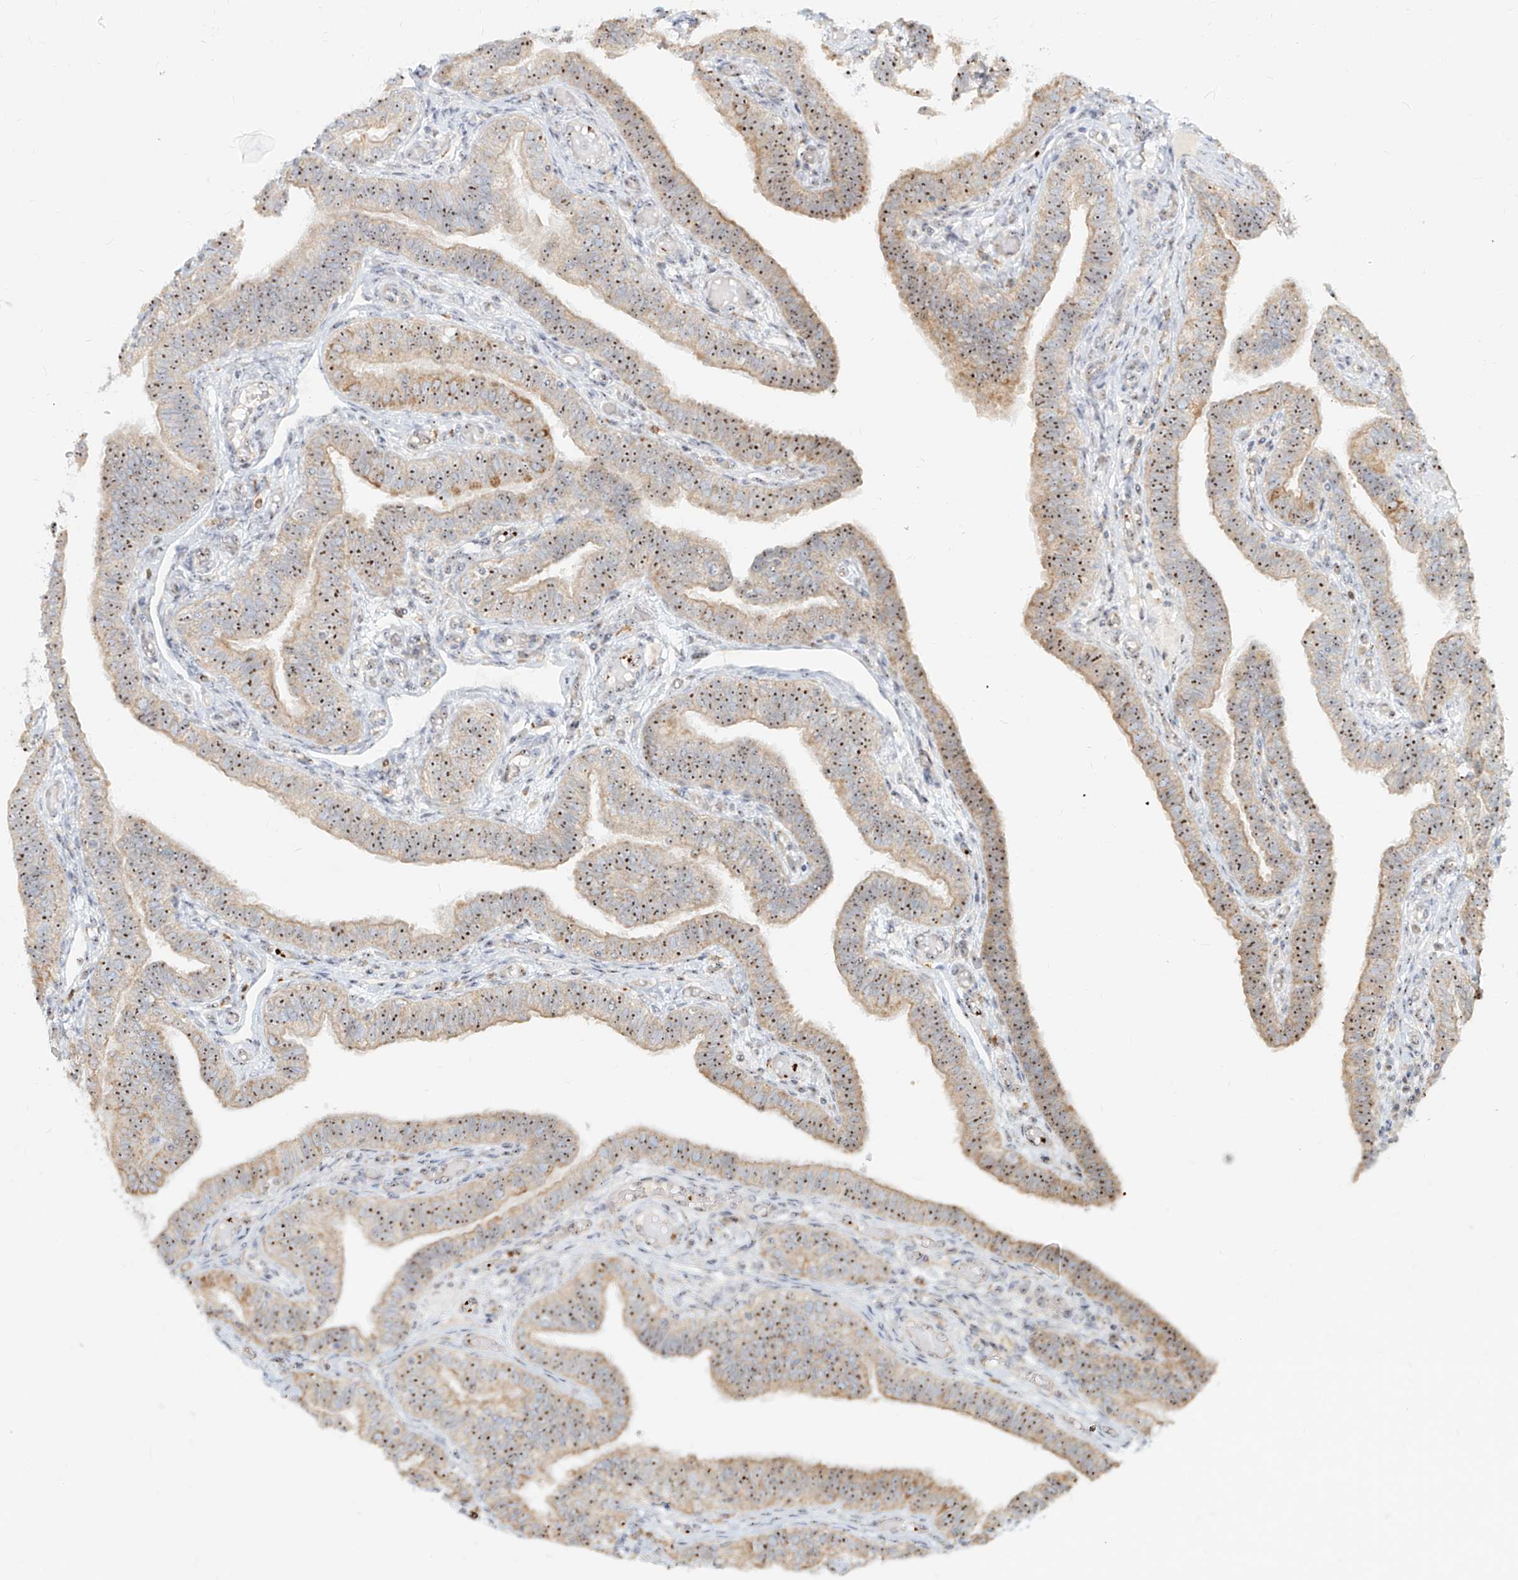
{"staining": {"intensity": "strong", "quantity": ">75%", "location": "cytoplasmic/membranous,nuclear"}, "tissue": "fallopian tube", "cell_type": "Glandular cells", "image_type": "normal", "snomed": [{"axis": "morphology", "description": "Normal tissue, NOS"}, {"axis": "topography", "description": "Fallopian tube"}], "caption": "Fallopian tube was stained to show a protein in brown. There is high levels of strong cytoplasmic/membranous,nuclear staining in about >75% of glandular cells. (Brightfield microscopy of DAB IHC at high magnification).", "gene": "BYSL", "patient": {"sex": "female", "age": 39}}